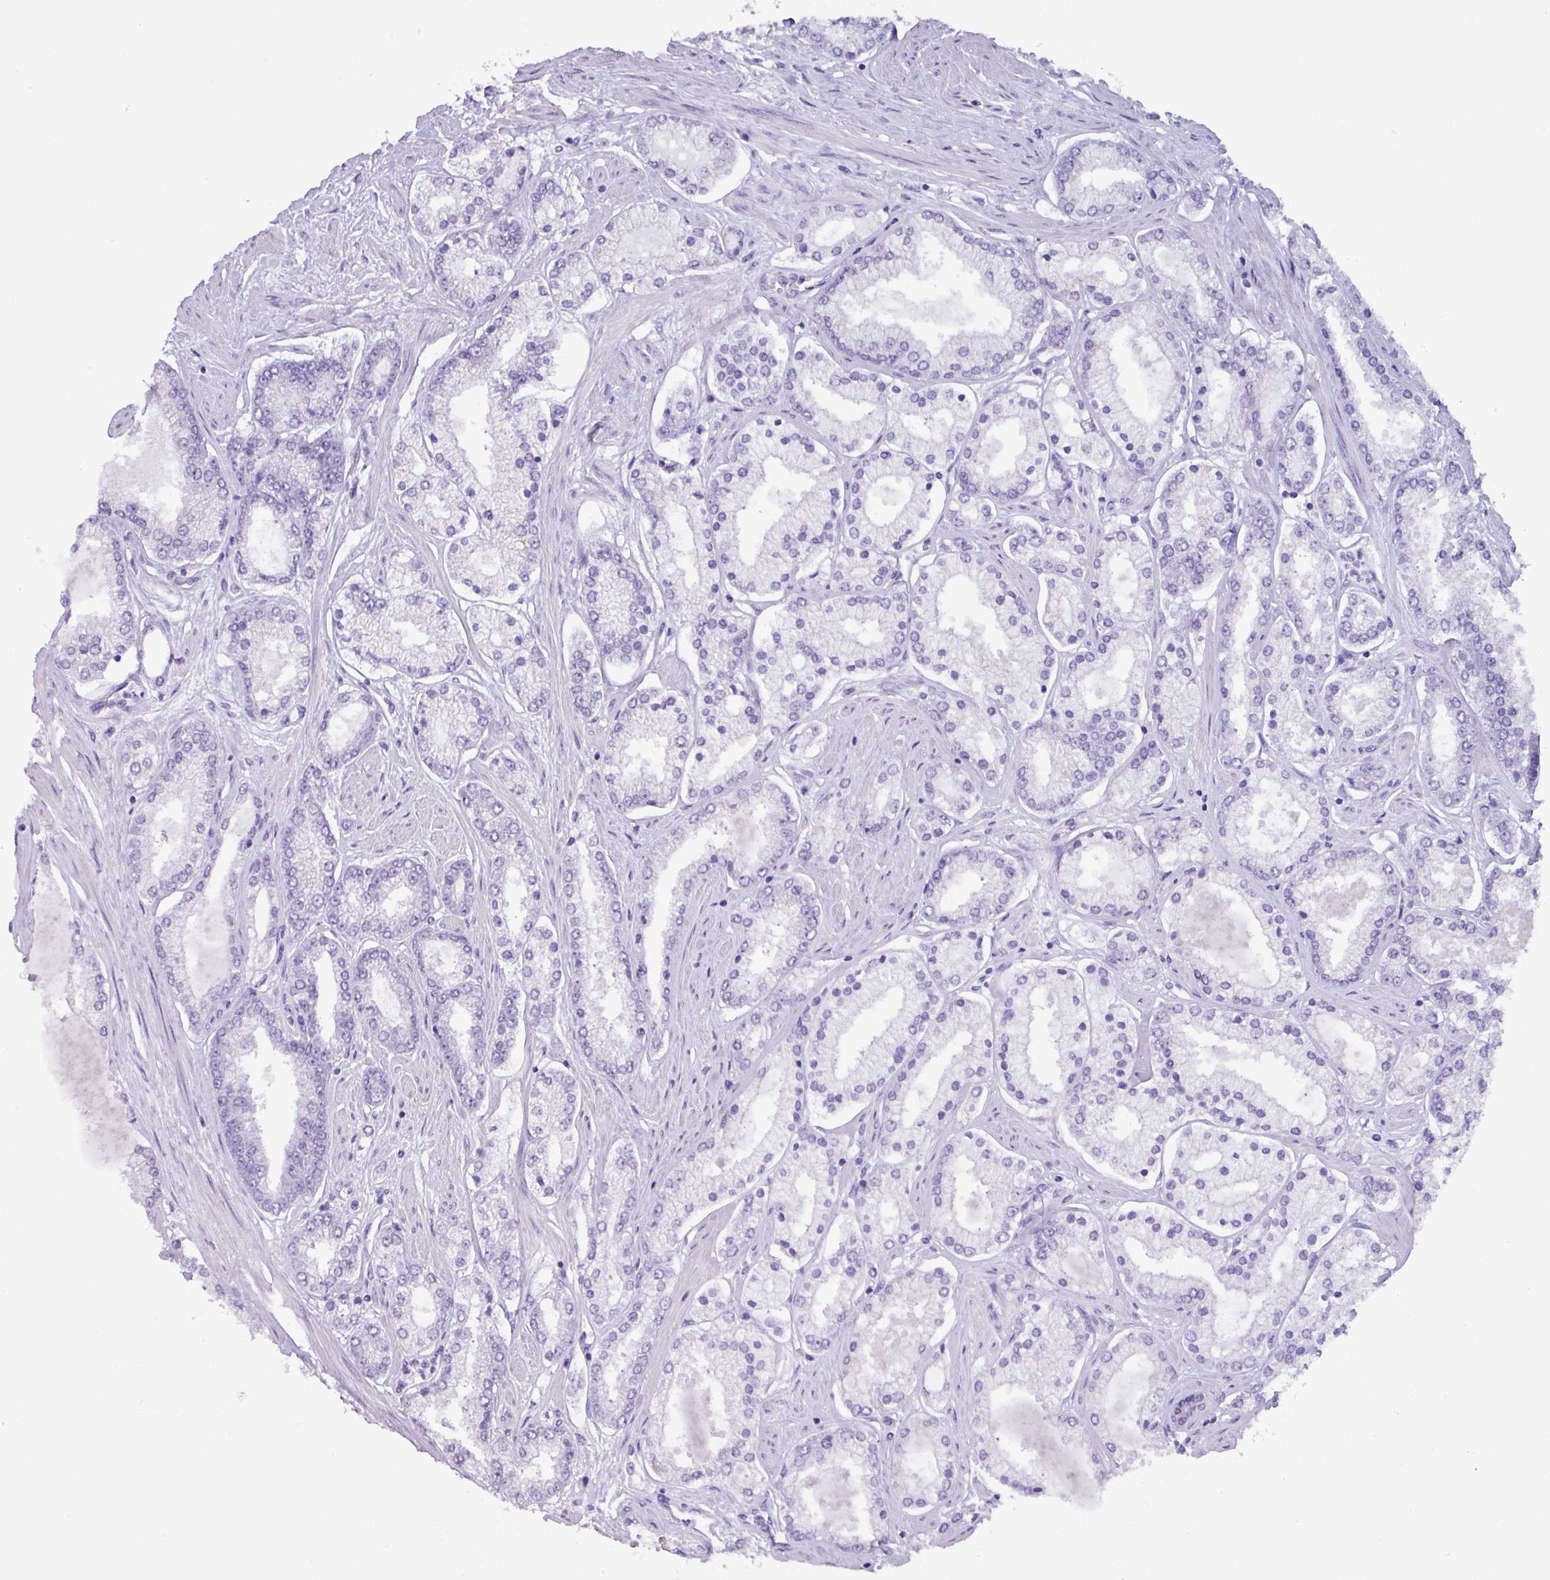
{"staining": {"intensity": "negative", "quantity": "none", "location": "none"}, "tissue": "prostate cancer", "cell_type": "Tumor cells", "image_type": "cancer", "snomed": [{"axis": "morphology", "description": "Adenocarcinoma, Low grade"}, {"axis": "topography", "description": "Prostate"}], "caption": "Tumor cells show no significant protein positivity in adenocarcinoma (low-grade) (prostate). (Brightfield microscopy of DAB (3,3'-diaminobenzidine) immunohistochemistry at high magnification).", "gene": "NCCRP1", "patient": {"sex": "male", "age": 42}}